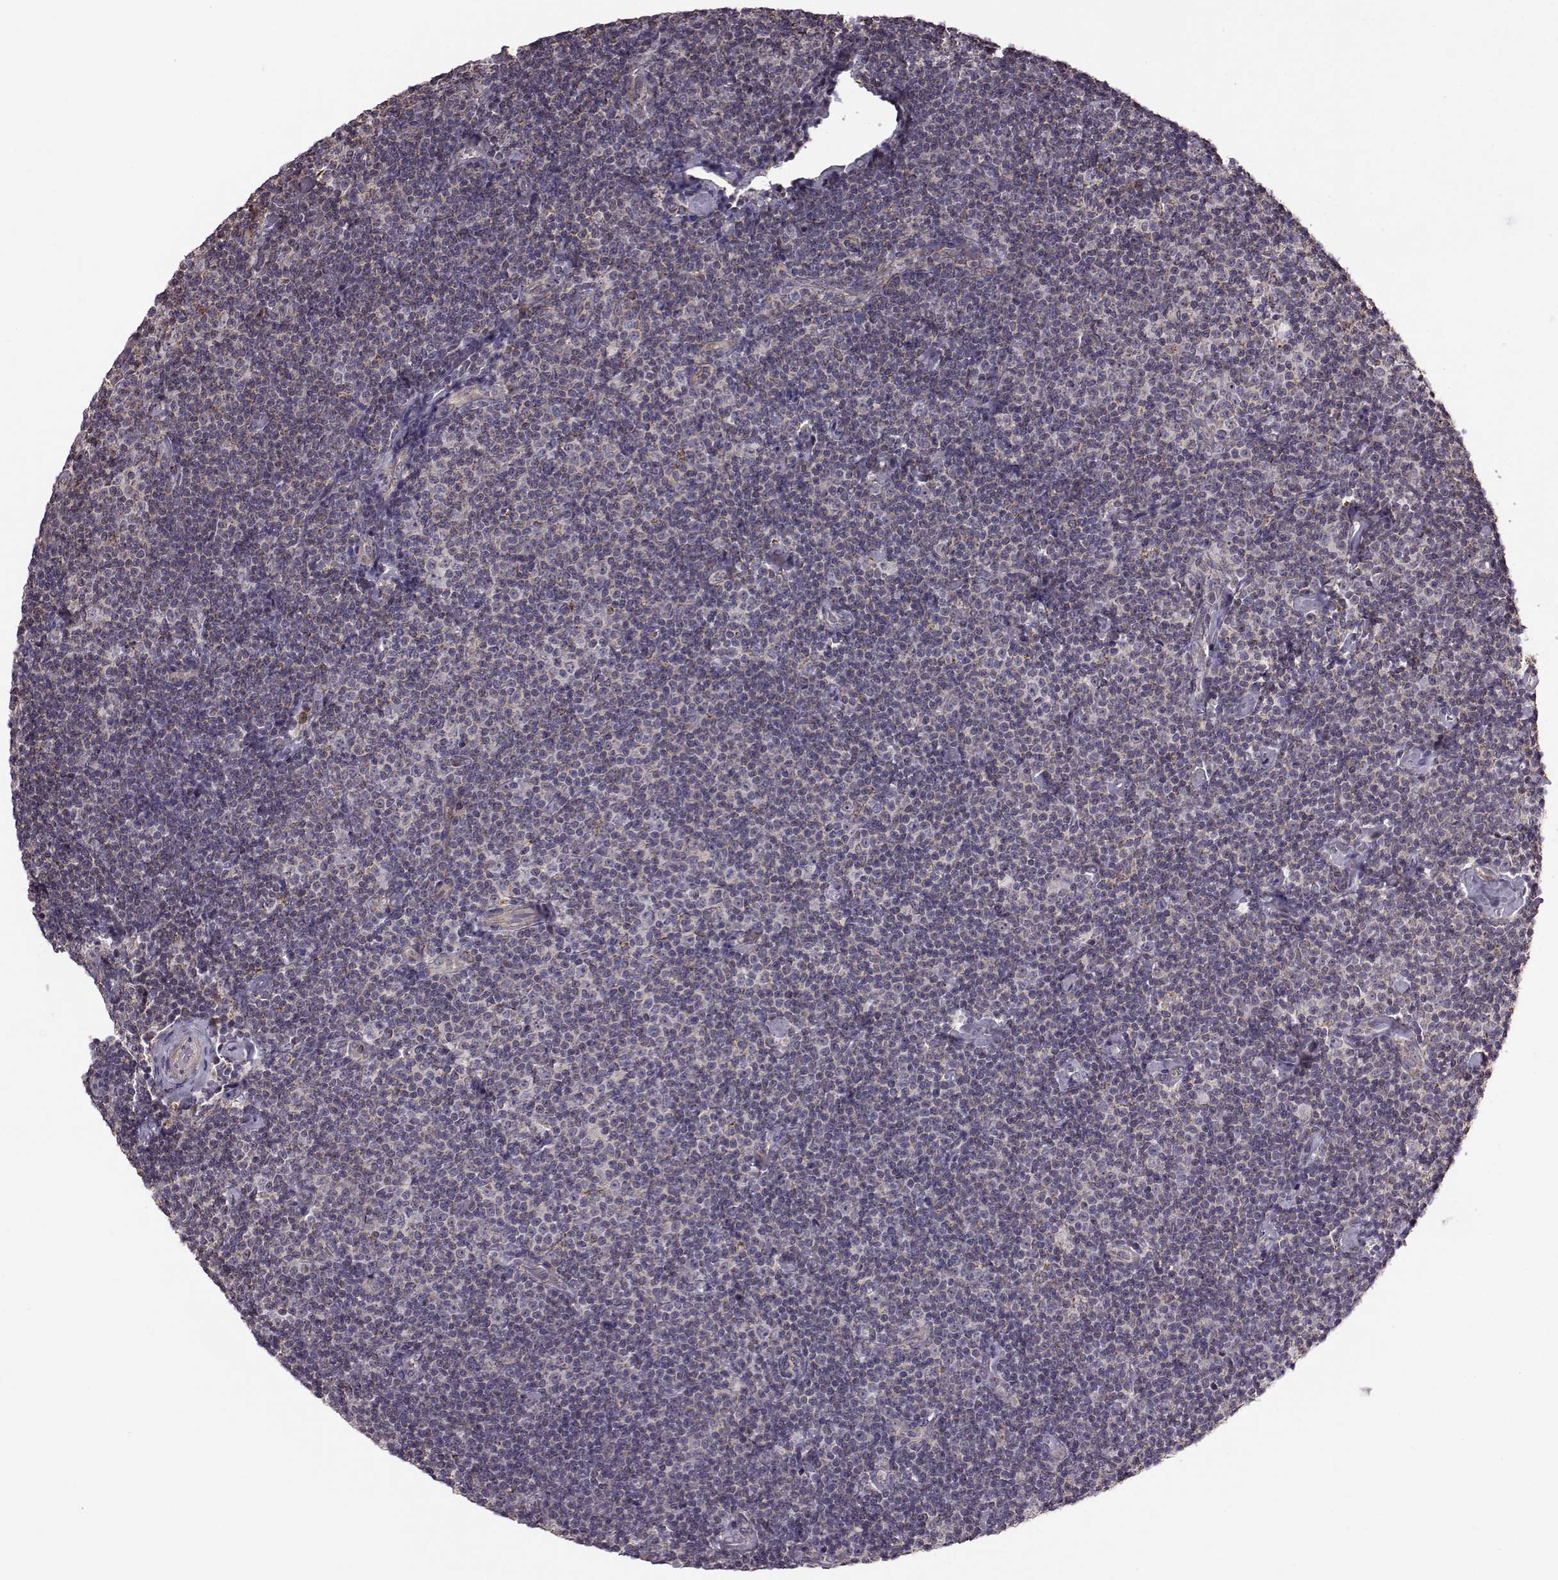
{"staining": {"intensity": "negative", "quantity": "none", "location": "none"}, "tissue": "lymphoma", "cell_type": "Tumor cells", "image_type": "cancer", "snomed": [{"axis": "morphology", "description": "Malignant lymphoma, non-Hodgkin's type, Low grade"}, {"axis": "topography", "description": "Lymph node"}], "caption": "A high-resolution histopathology image shows immunohistochemistry (IHC) staining of malignant lymphoma, non-Hodgkin's type (low-grade), which displays no significant positivity in tumor cells. (Immunohistochemistry (ihc), brightfield microscopy, high magnification).", "gene": "PUDP", "patient": {"sex": "male", "age": 81}}